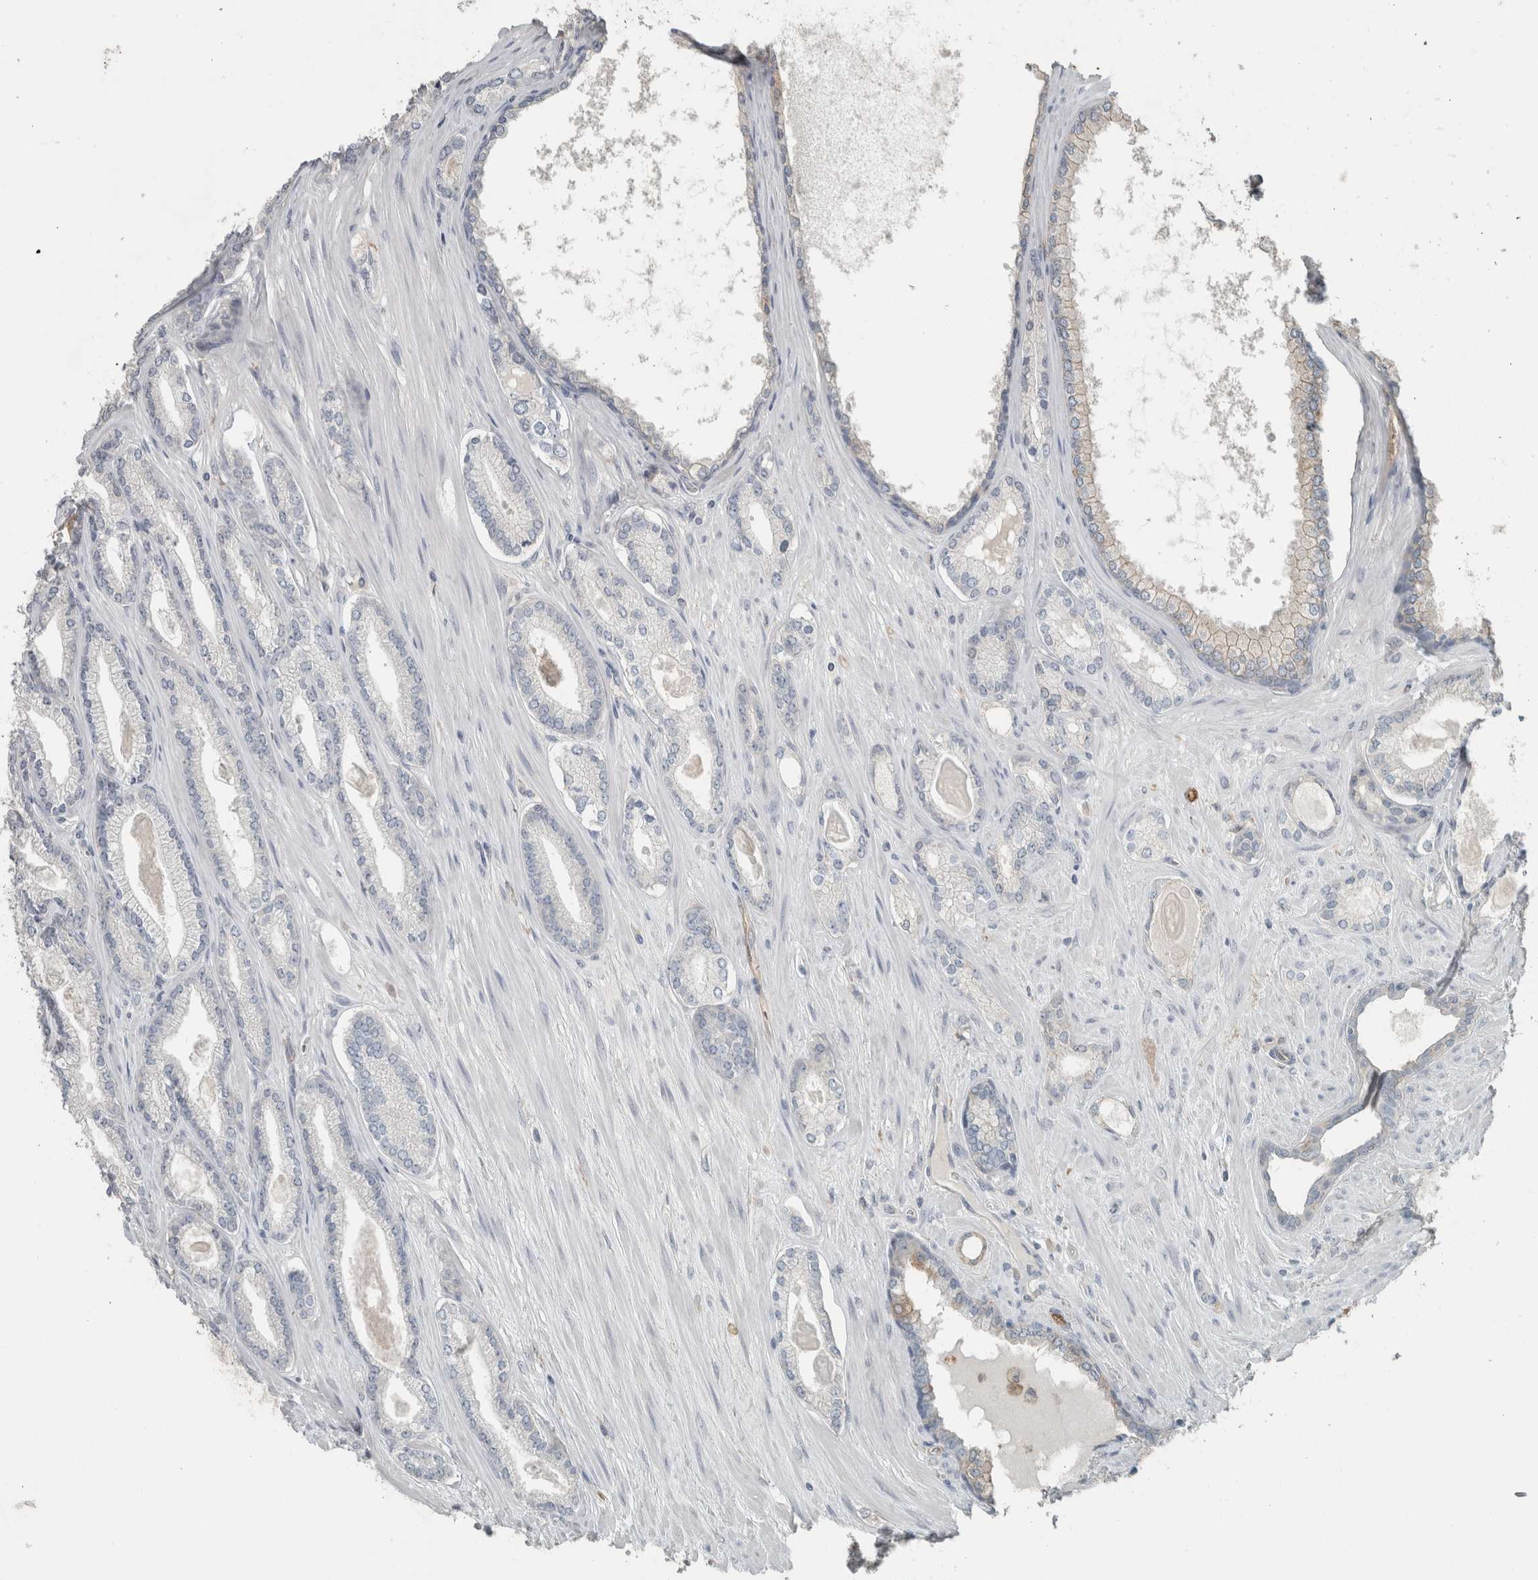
{"staining": {"intensity": "negative", "quantity": "none", "location": "none"}, "tissue": "prostate cancer", "cell_type": "Tumor cells", "image_type": "cancer", "snomed": [{"axis": "morphology", "description": "Adenocarcinoma, Low grade"}, {"axis": "topography", "description": "Prostate"}], "caption": "Prostate cancer was stained to show a protein in brown. There is no significant staining in tumor cells.", "gene": "SCIN", "patient": {"sex": "male", "age": 70}}